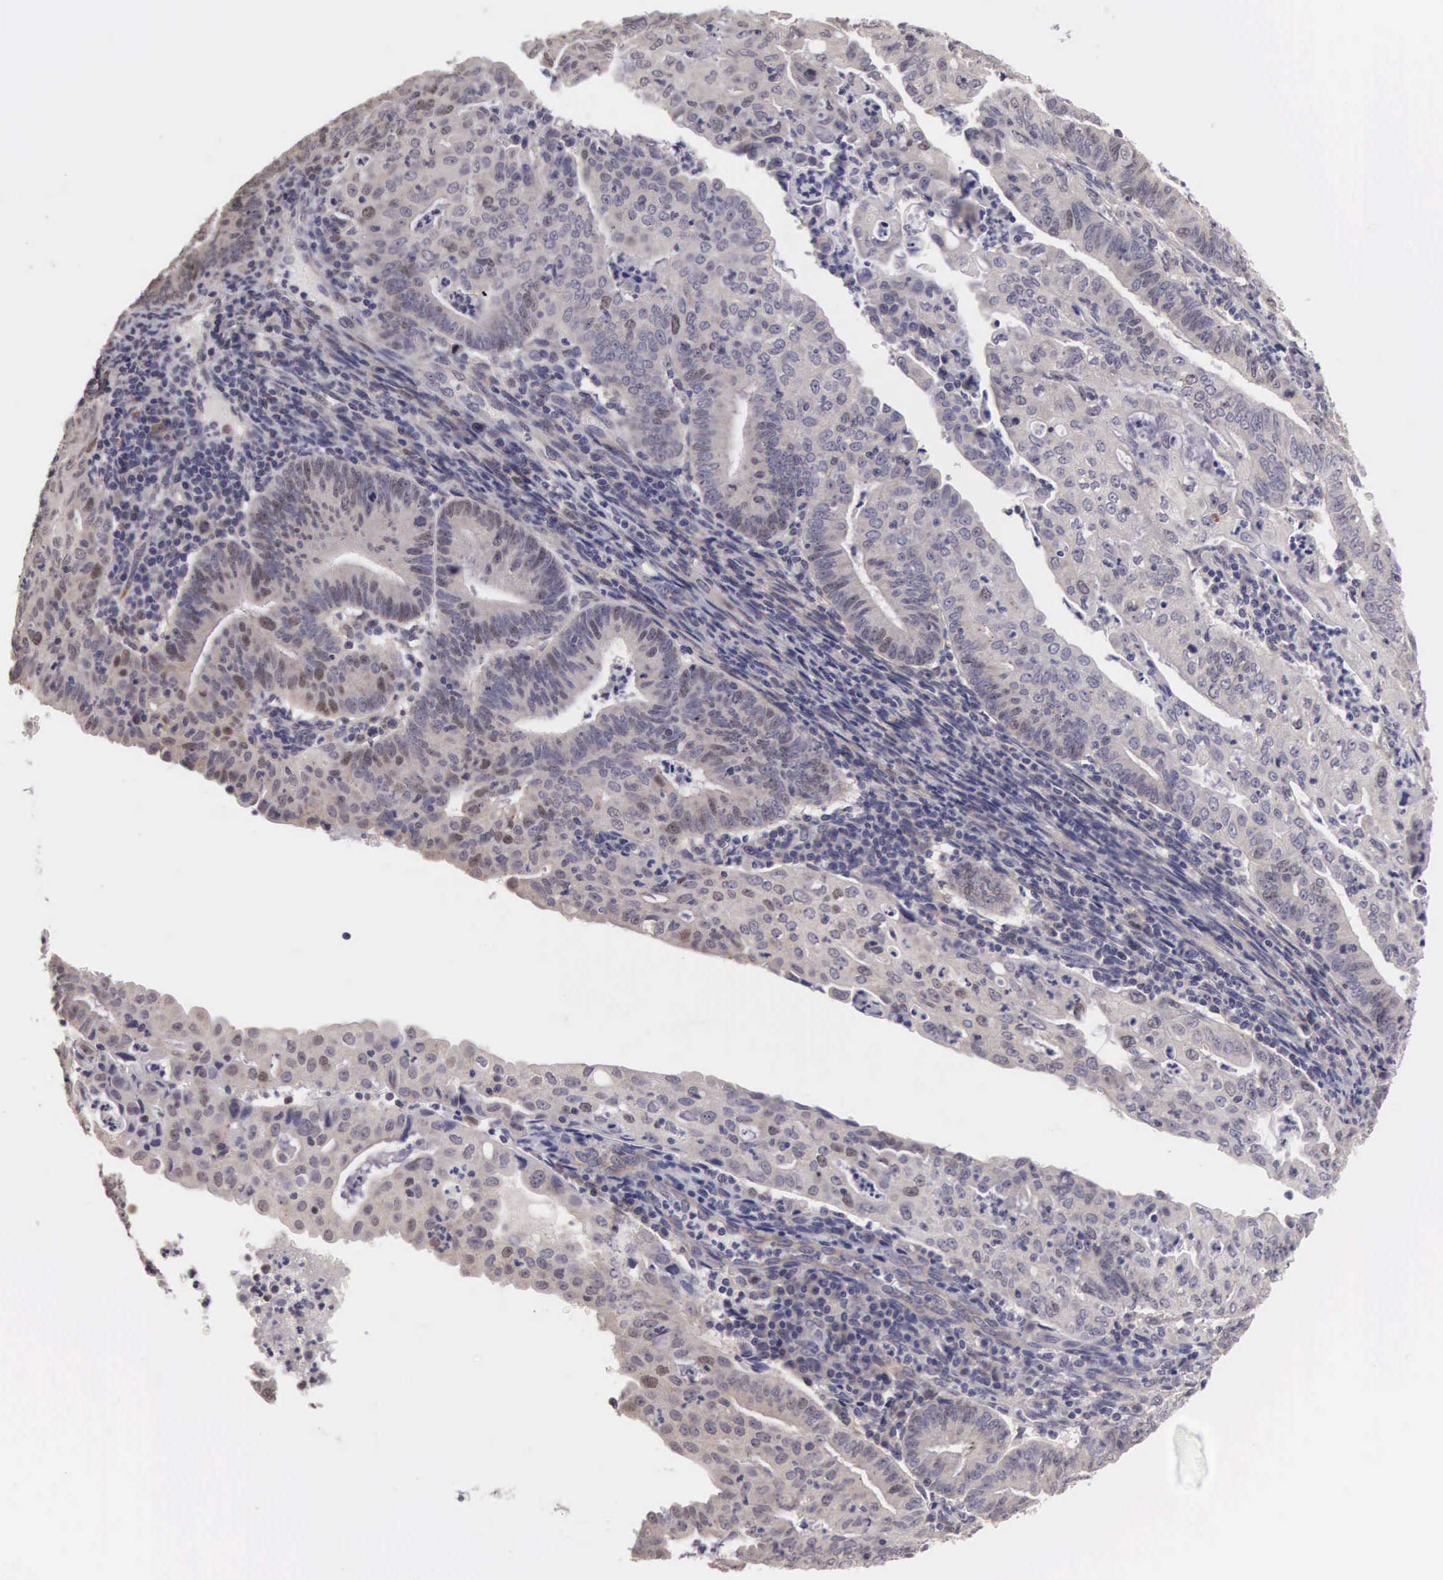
{"staining": {"intensity": "weak", "quantity": "25%-75%", "location": "cytoplasmic/membranous,nuclear"}, "tissue": "endometrial cancer", "cell_type": "Tumor cells", "image_type": "cancer", "snomed": [{"axis": "morphology", "description": "Adenocarcinoma, NOS"}, {"axis": "topography", "description": "Endometrium"}], "caption": "Endometrial cancer (adenocarcinoma) tissue demonstrates weak cytoplasmic/membranous and nuclear staining in about 25%-75% of tumor cells (DAB (3,3'-diaminobenzidine) IHC with brightfield microscopy, high magnification).", "gene": "CDC45", "patient": {"sex": "female", "age": 60}}